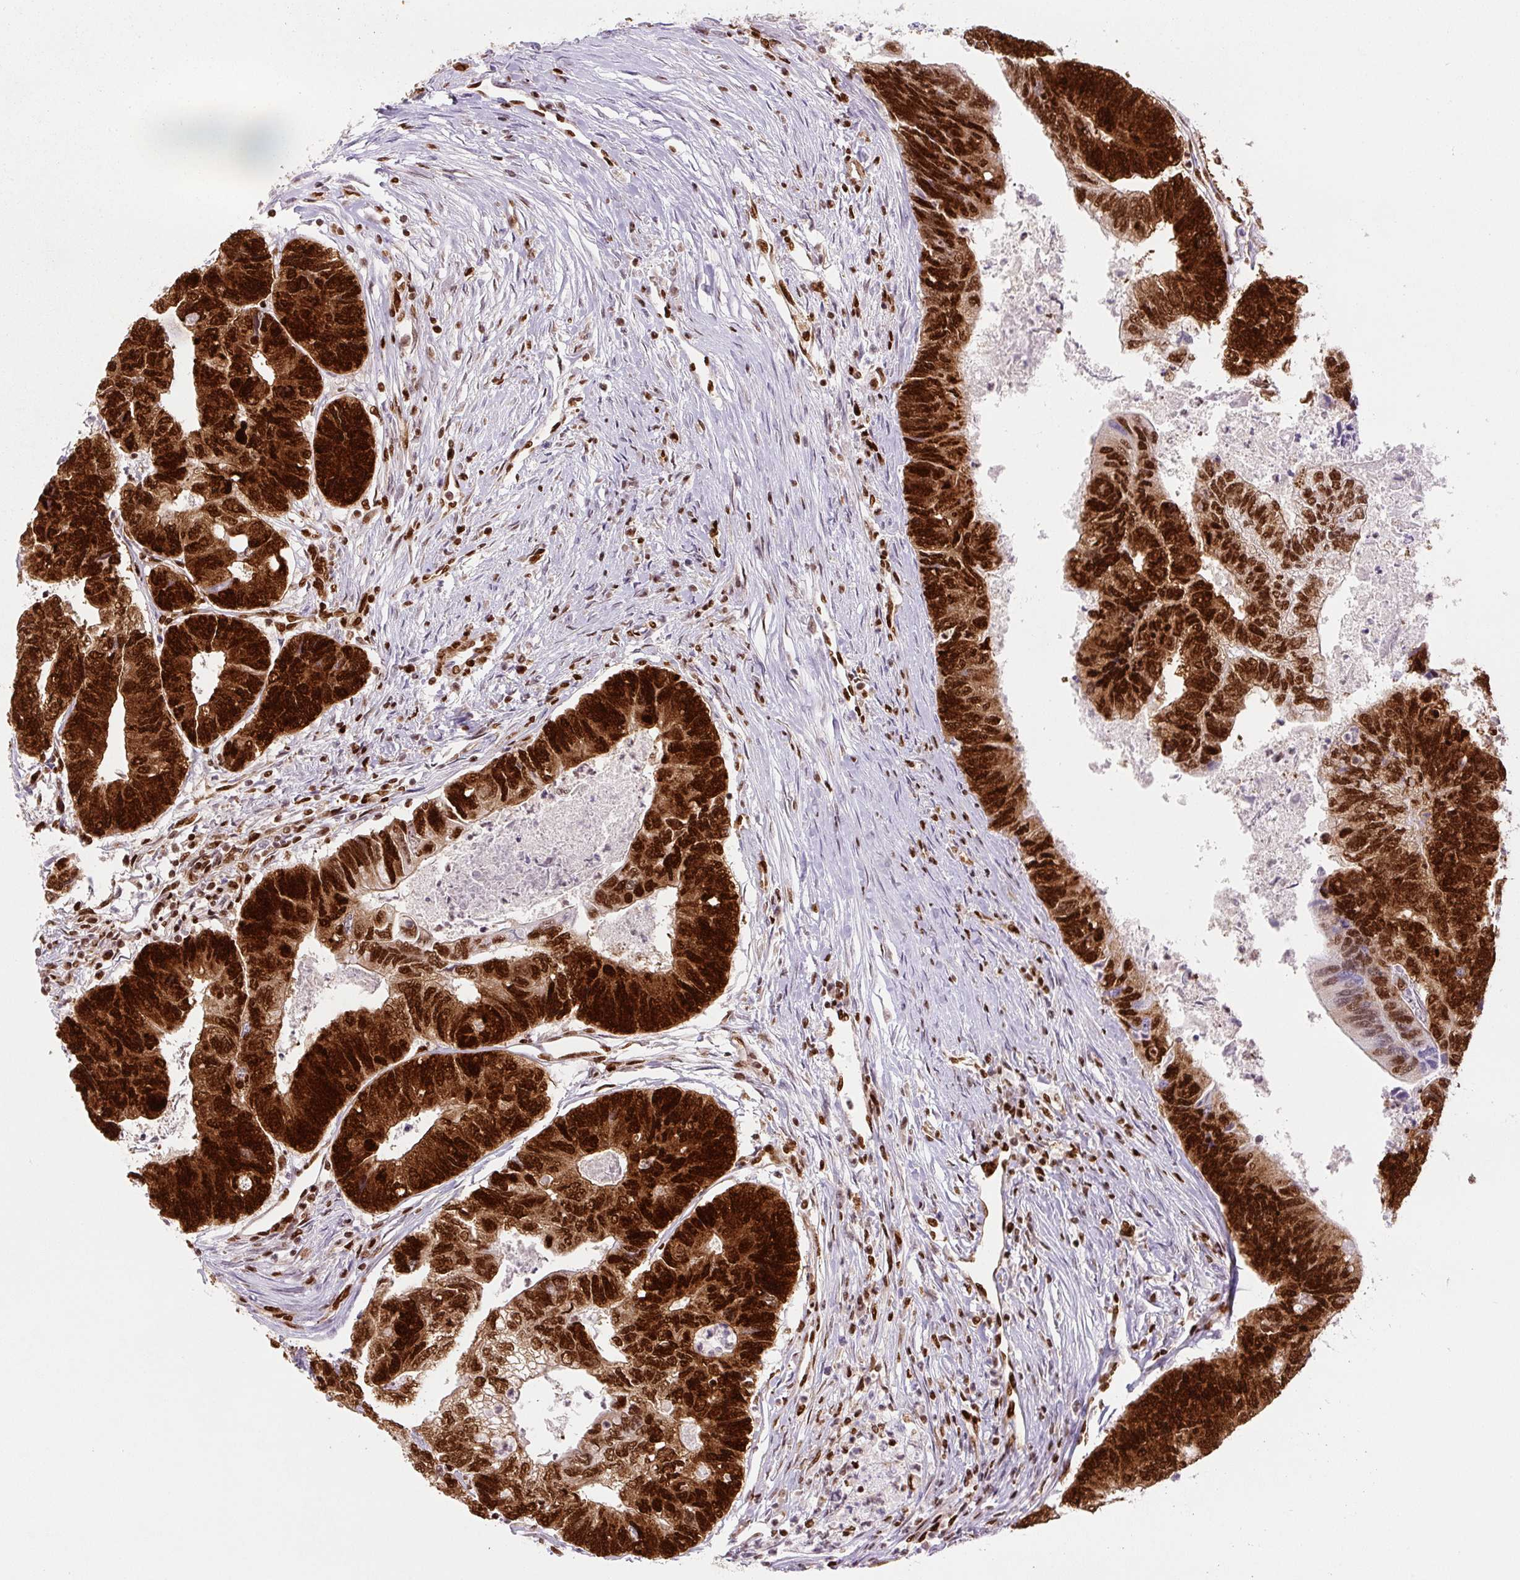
{"staining": {"intensity": "strong", "quantity": ">75%", "location": "cytoplasmic/membranous,nuclear"}, "tissue": "colorectal cancer", "cell_type": "Tumor cells", "image_type": "cancer", "snomed": [{"axis": "morphology", "description": "Adenocarcinoma, NOS"}, {"axis": "topography", "description": "Colon"}], "caption": "Immunohistochemical staining of human colorectal cancer (adenocarcinoma) exhibits high levels of strong cytoplasmic/membranous and nuclear positivity in approximately >75% of tumor cells. (Stains: DAB (3,3'-diaminobenzidine) in brown, nuclei in blue, Microscopy: brightfield microscopy at high magnification).", "gene": "FUS", "patient": {"sex": "female", "age": 67}}